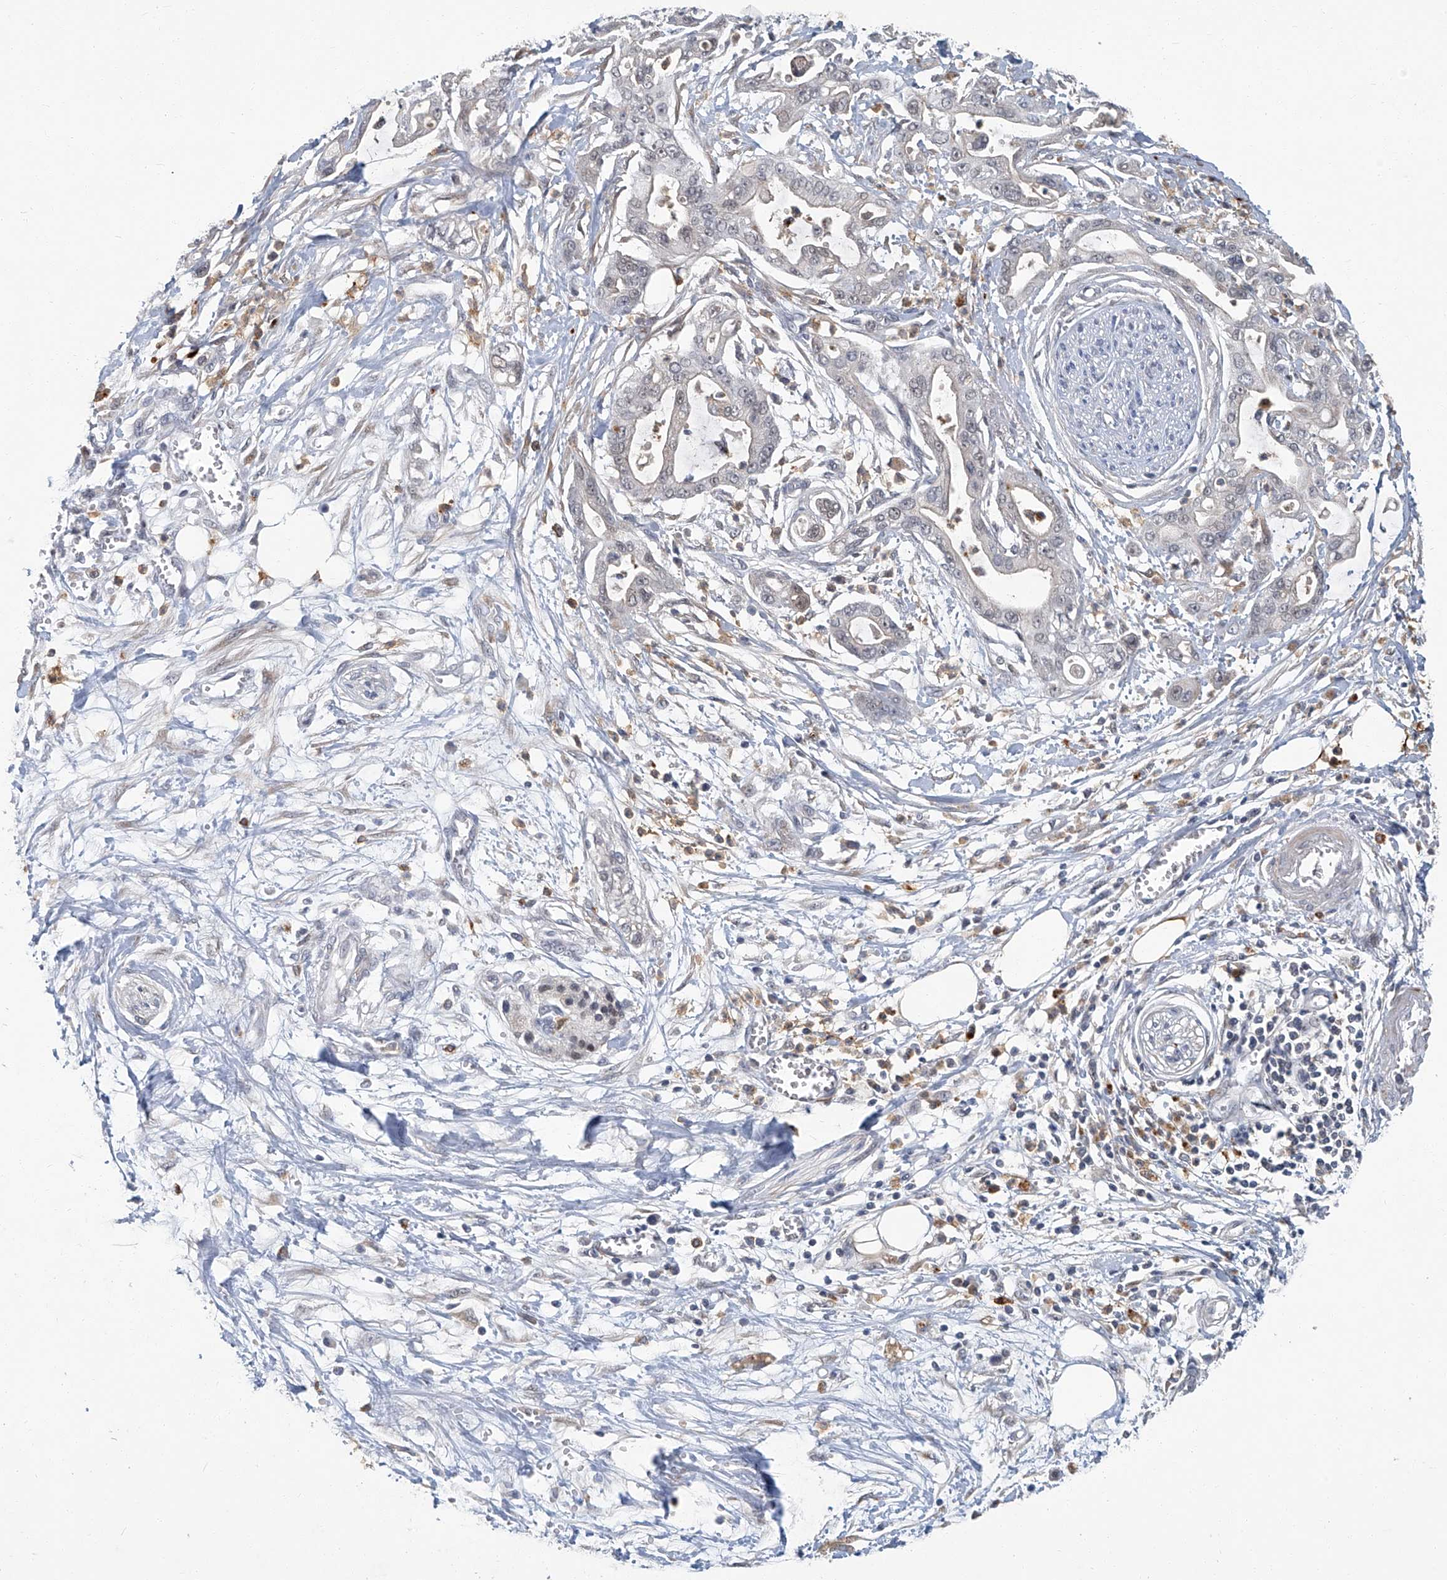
{"staining": {"intensity": "negative", "quantity": "none", "location": "none"}, "tissue": "pancreatic cancer", "cell_type": "Tumor cells", "image_type": "cancer", "snomed": [{"axis": "morphology", "description": "Adenocarcinoma, NOS"}, {"axis": "topography", "description": "Pancreas"}], "caption": "High magnification brightfield microscopy of pancreatic cancer (adenocarcinoma) stained with DAB (3,3'-diaminobenzidine) (brown) and counterstained with hematoxylin (blue): tumor cells show no significant staining.", "gene": "AKNAD1", "patient": {"sex": "male", "age": 68}}